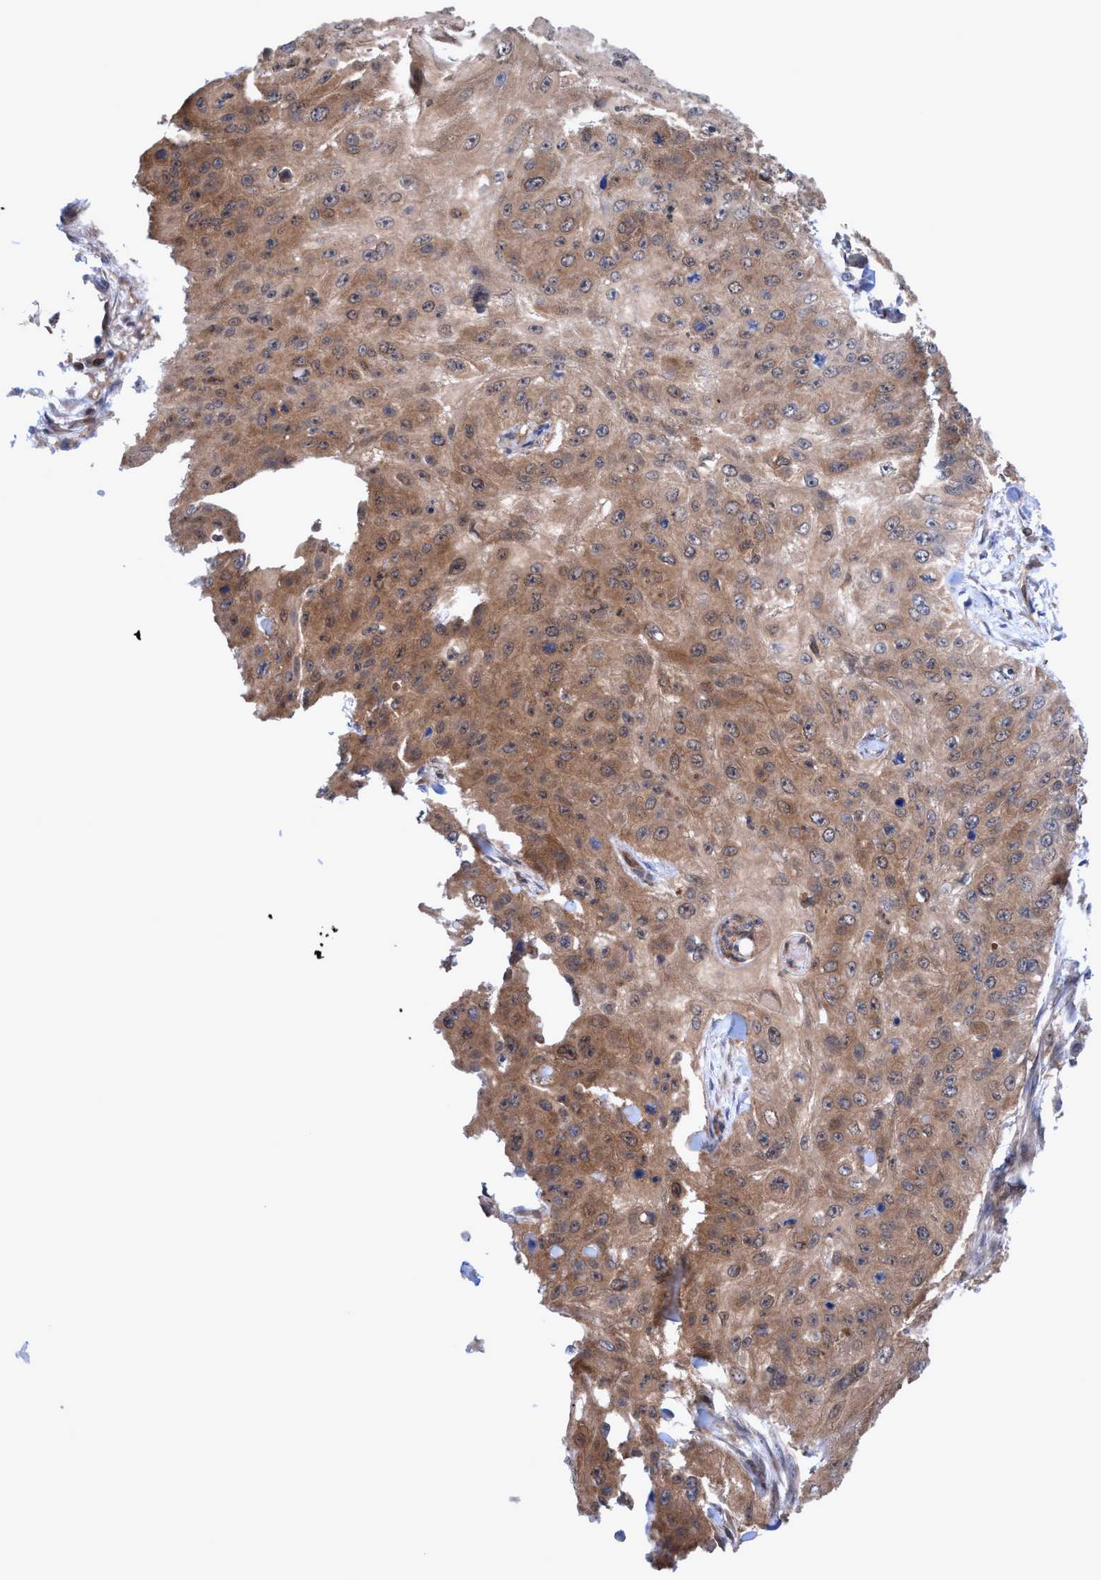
{"staining": {"intensity": "moderate", "quantity": ">75%", "location": "cytoplasmic/membranous"}, "tissue": "skin cancer", "cell_type": "Tumor cells", "image_type": "cancer", "snomed": [{"axis": "morphology", "description": "Squamous cell carcinoma, NOS"}, {"axis": "topography", "description": "Skin"}], "caption": "Protein analysis of skin squamous cell carcinoma tissue shows moderate cytoplasmic/membranous expression in approximately >75% of tumor cells. (DAB IHC, brown staining for protein, blue staining for nuclei).", "gene": "GLOD4", "patient": {"sex": "female", "age": 80}}